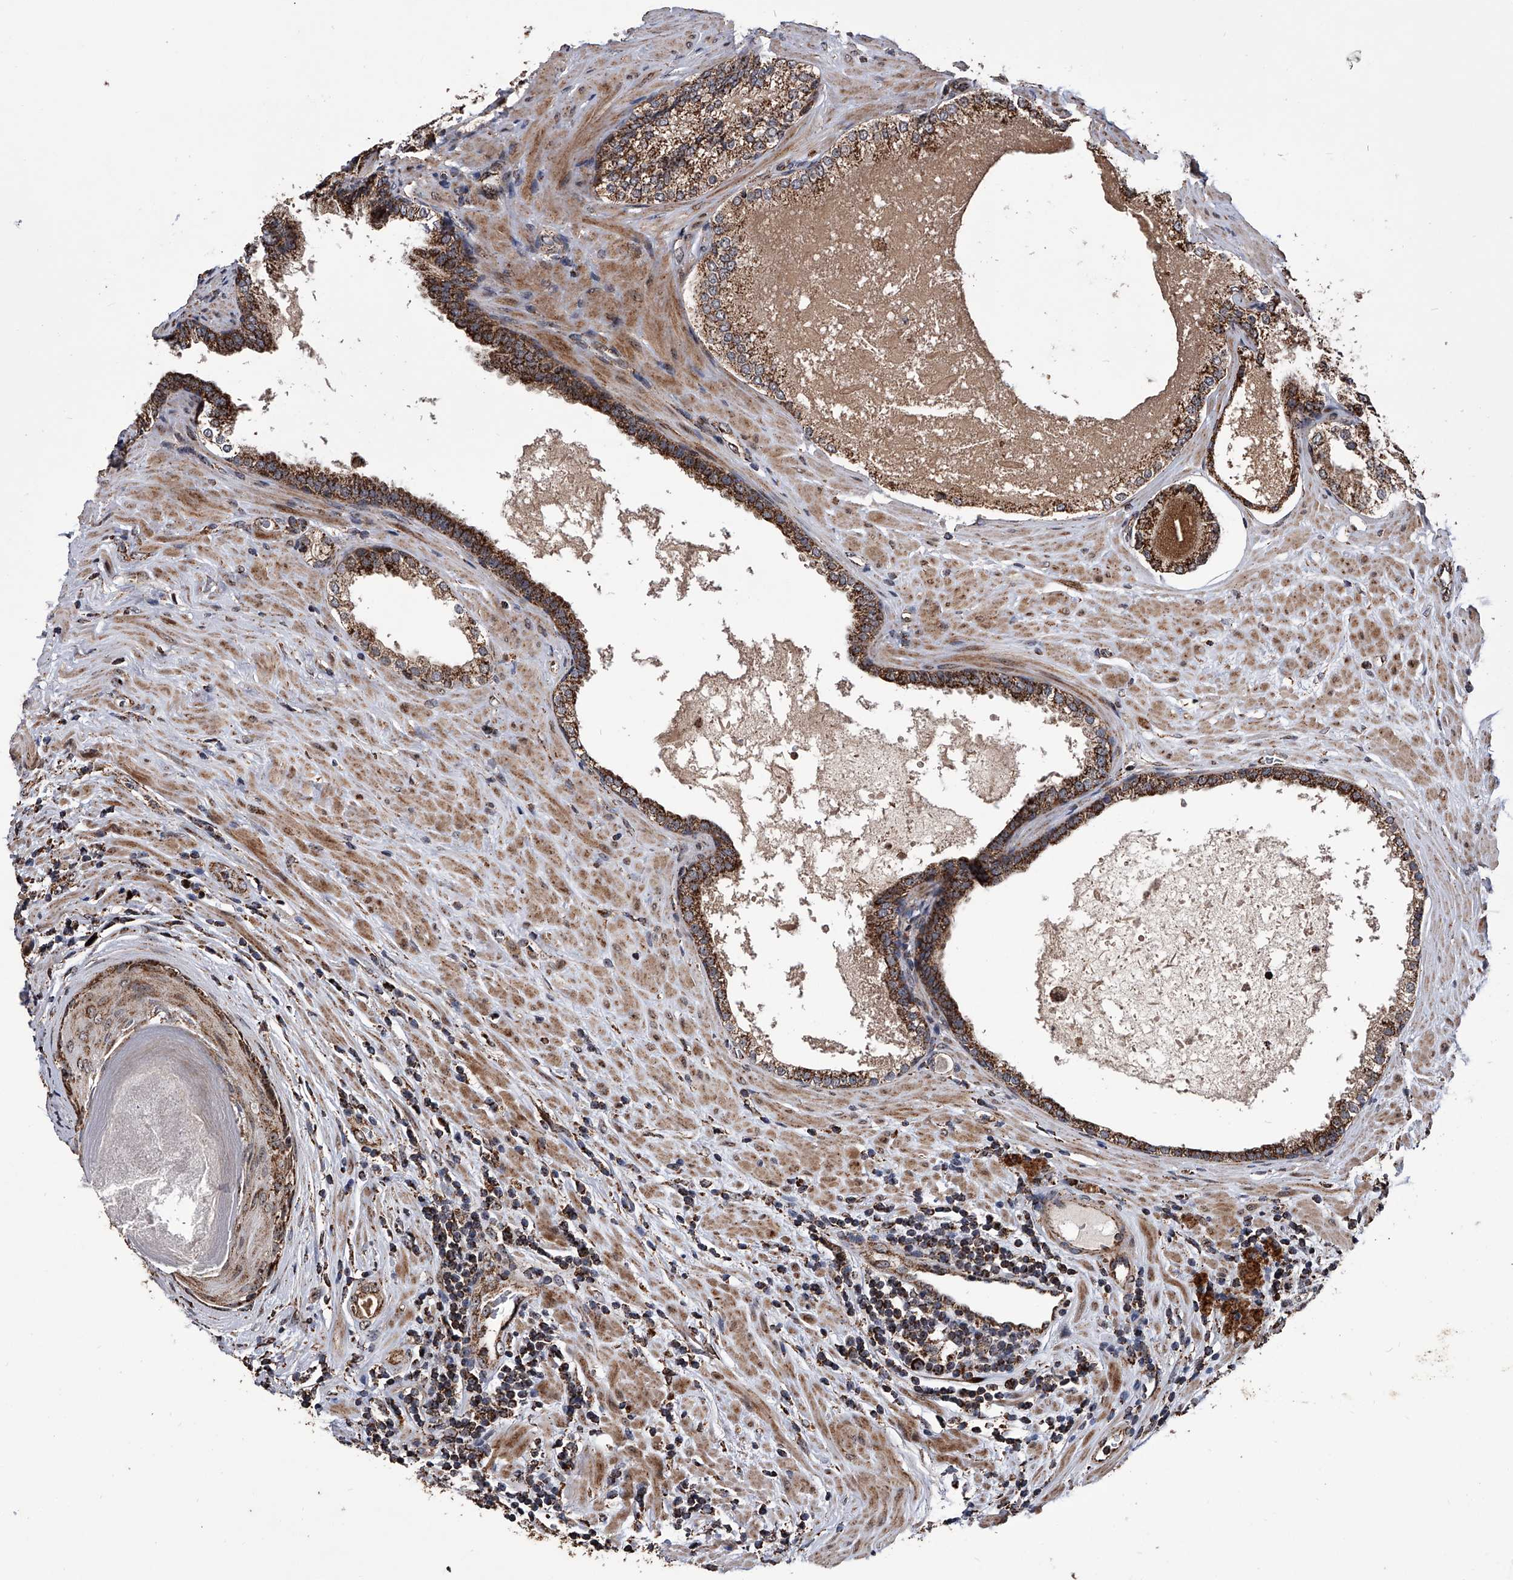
{"staining": {"intensity": "moderate", "quantity": ">75%", "location": "cytoplasmic/membranous"}, "tissue": "prostate cancer", "cell_type": "Tumor cells", "image_type": "cancer", "snomed": [{"axis": "morphology", "description": "Adenocarcinoma, High grade"}, {"axis": "topography", "description": "Prostate"}], "caption": "IHC photomicrograph of prostate high-grade adenocarcinoma stained for a protein (brown), which shows medium levels of moderate cytoplasmic/membranous positivity in approximately >75% of tumor cells.", "gene": "SMPDL3A", "patient": {"sex": "male", "age": 73}}